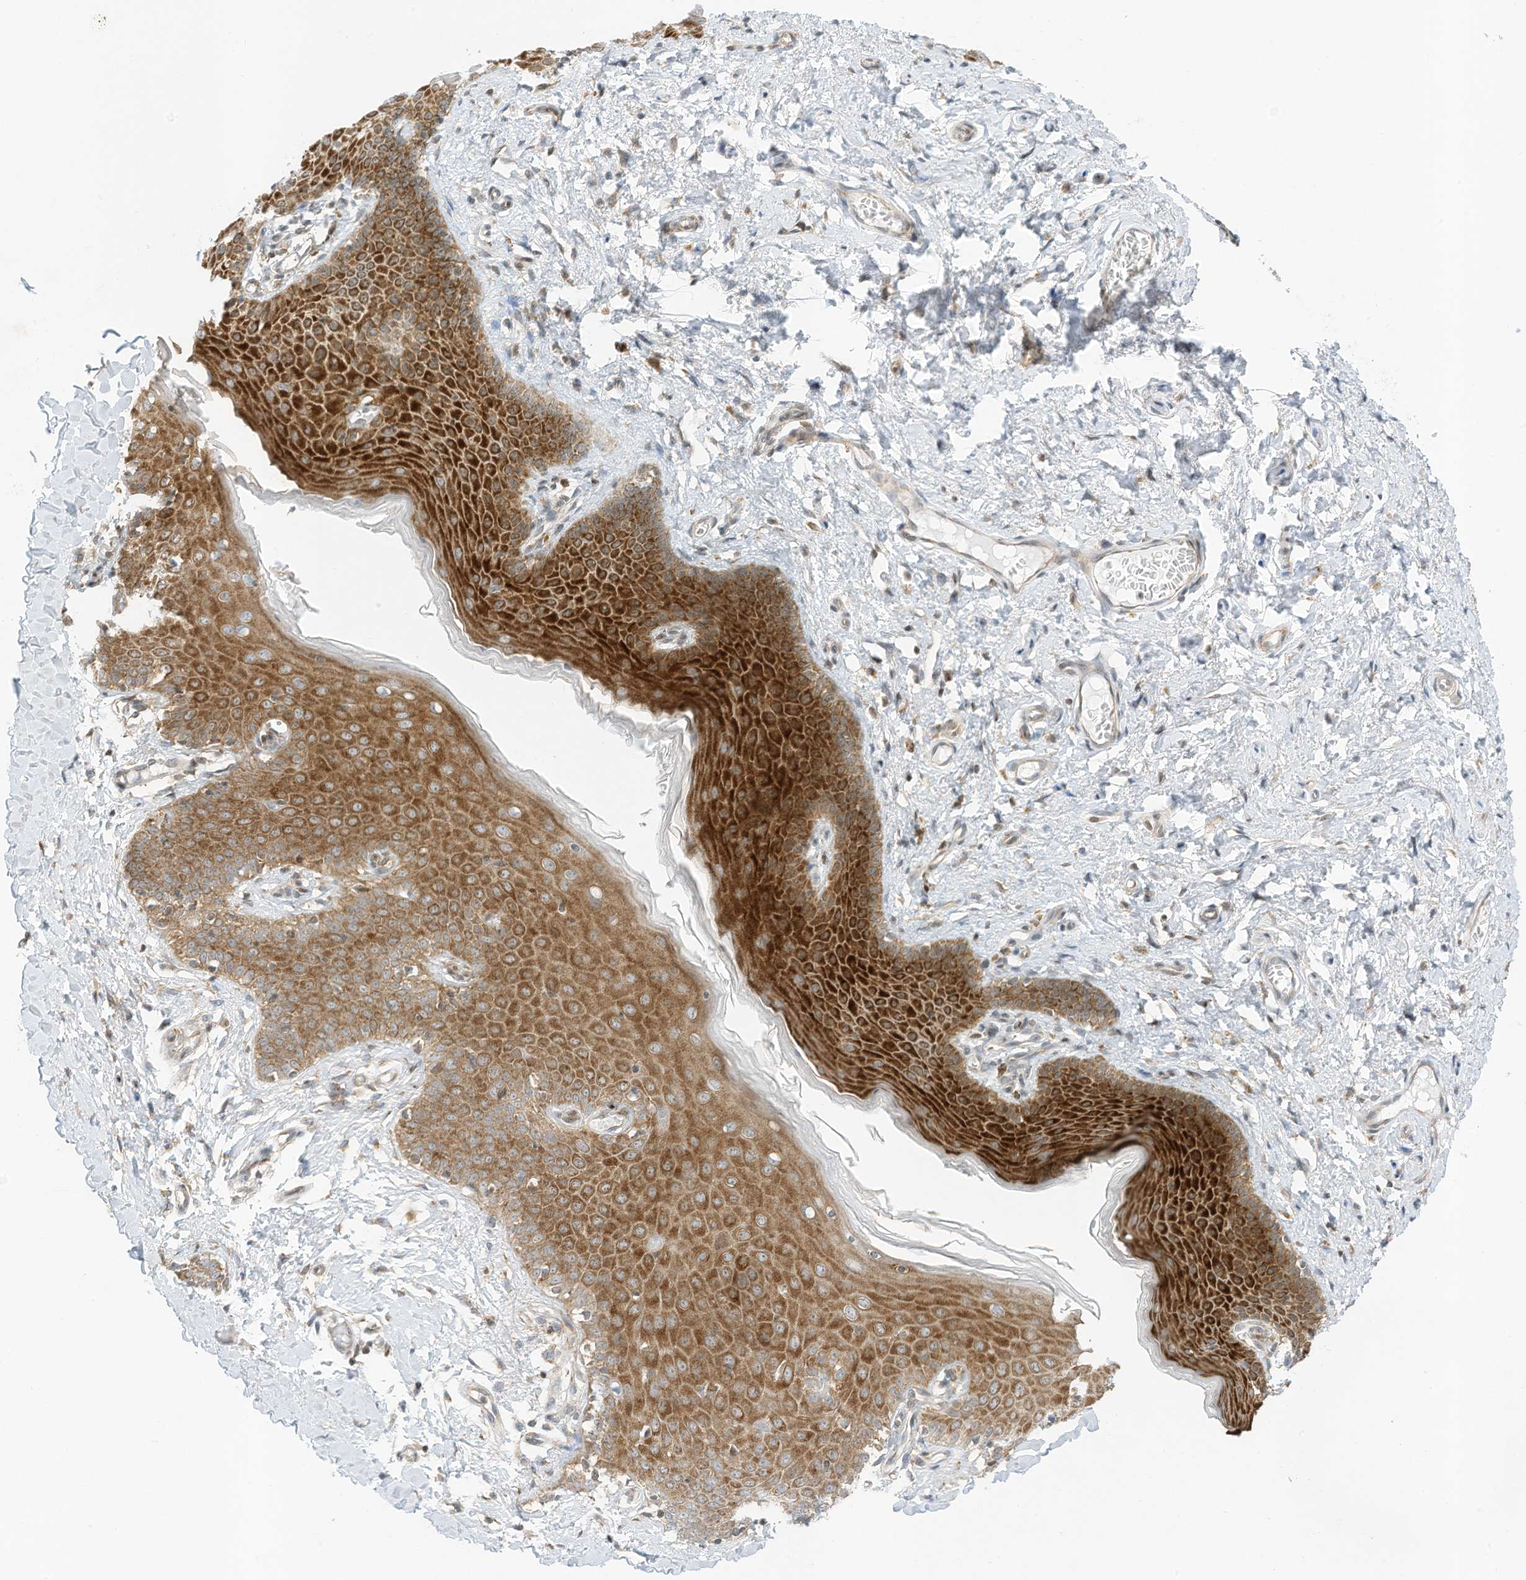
{"staining": {"intensity": "strong", "quantity": ">75%", "location": "cytoplasmic/membranous,nuclear"}, "tissue": "skin", "cell_type": "Epidermal cells", "image_type": "normal", "snomed": [{"axis": "morphology", "description": "Normal tissue, NOS"}, {"axis": "topography", "description": "Vulva"}], "caption": "Skin stained with DAB (3,3'-diaminobenzidine) immunohistochemistry (IHC) exhibits high levels of strong cytoplasmic/membranous,nuclear staining in approximately >75% of epidermal cells. The staining is performed using DAB (3,3'-diaminobenzidine) brown chromogen to label protein expression. The nuclei are counter-stained blue using hematoxylin.", "gene": "EDF1", "patient": {"sex": "female", "age": 66}}